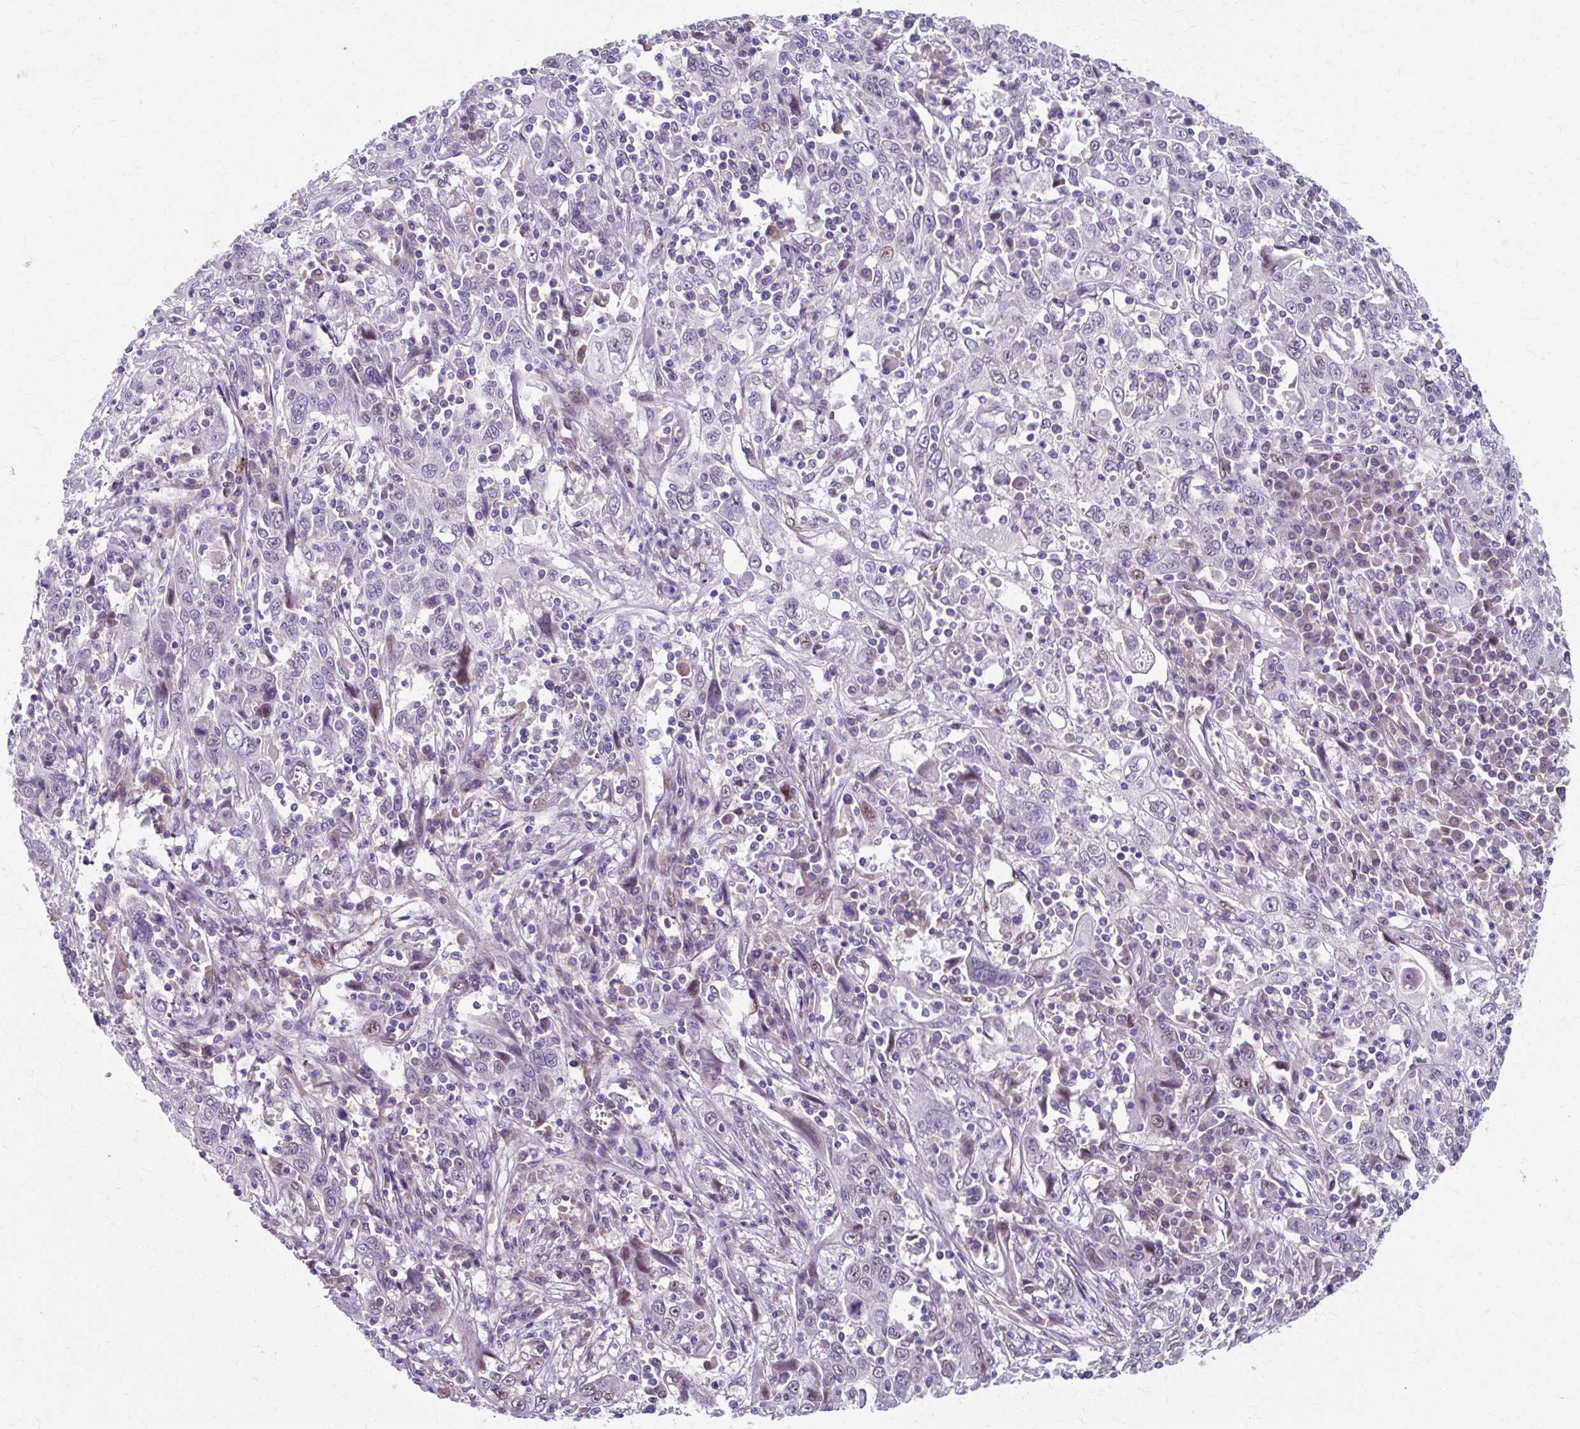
{"staining": {"intensity": "negative", "quantity": "none", "location": "none"}, "tissue": "cervical cancer", "cell_type": "Tumor cells", "image_type": "cancer", "snomed": [{"axis": "morphology", "description": "Squamous cell carcinoma, NOS"}, {"axis": "topography", "description": "Cervix"}], "caption": "Immunohistochemical staining of cervical cancer (squamous cell carcinoma) displays no significant staining in tumor cells.", "gene": "ZNF555", "patient": {"sex": "female", "age": 46}}